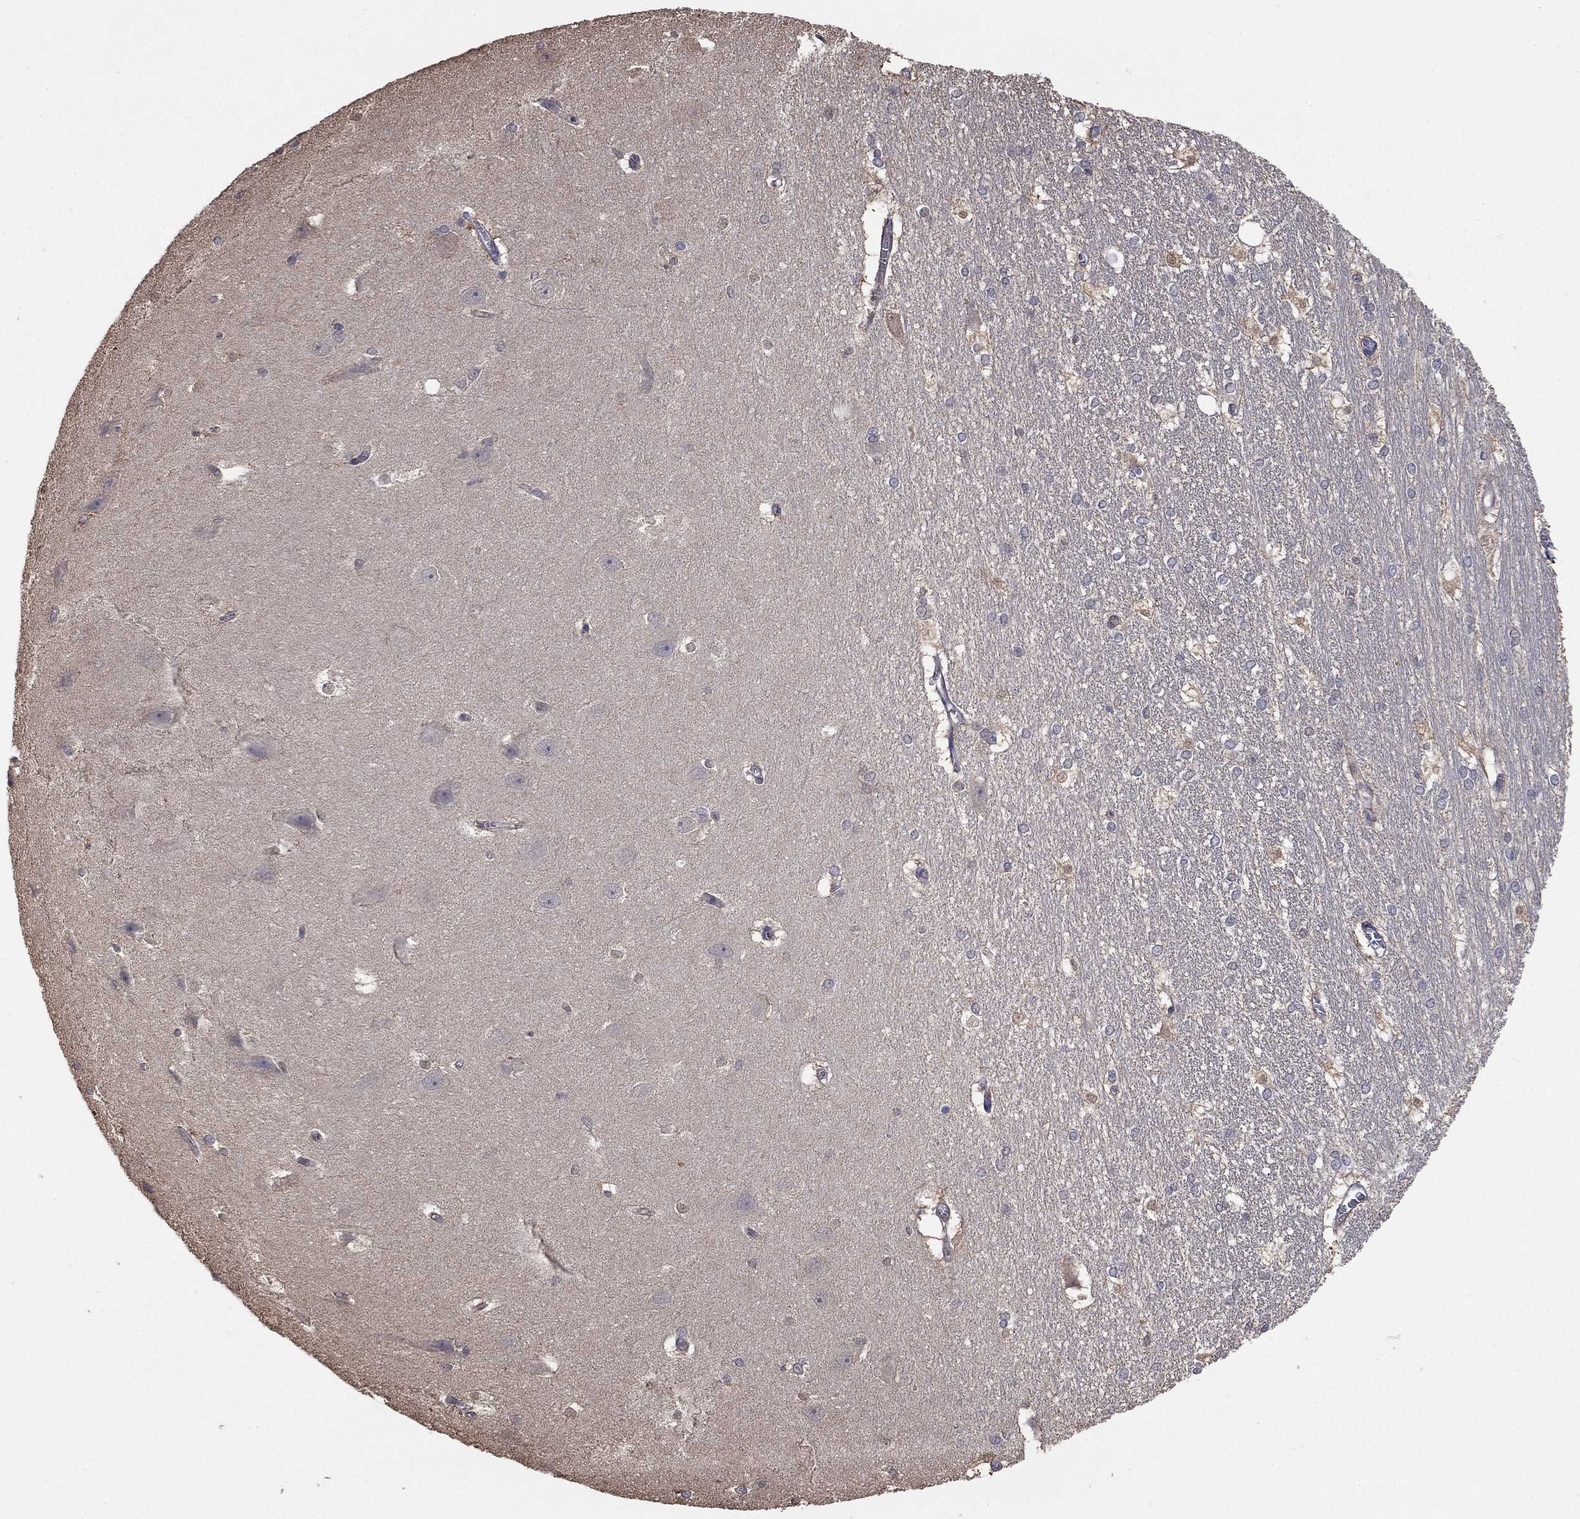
{"staining": {"intensity": "weak", "quantity": "<25%", "location": "nuclear"}, "tissue": "hippocampus", "cell_type": "Glial cells", "image_type": "normal", "snomed": [{"axis": "morphology", "description": "Normal tissue, NOS"}, {"axis": "topography", "description": "Cerebral cortex"}, {"axis": "topography", "description": "Hippocampus"}], "caption": "Glial cells are negative for brown protein staining in unremarkable hippocampus. (DAB (3,3'-diaminobenzidine) immunohistochemistry, high magnification).", "gene": "RNF114", "patient": {"sex": "female", "age": 19}}